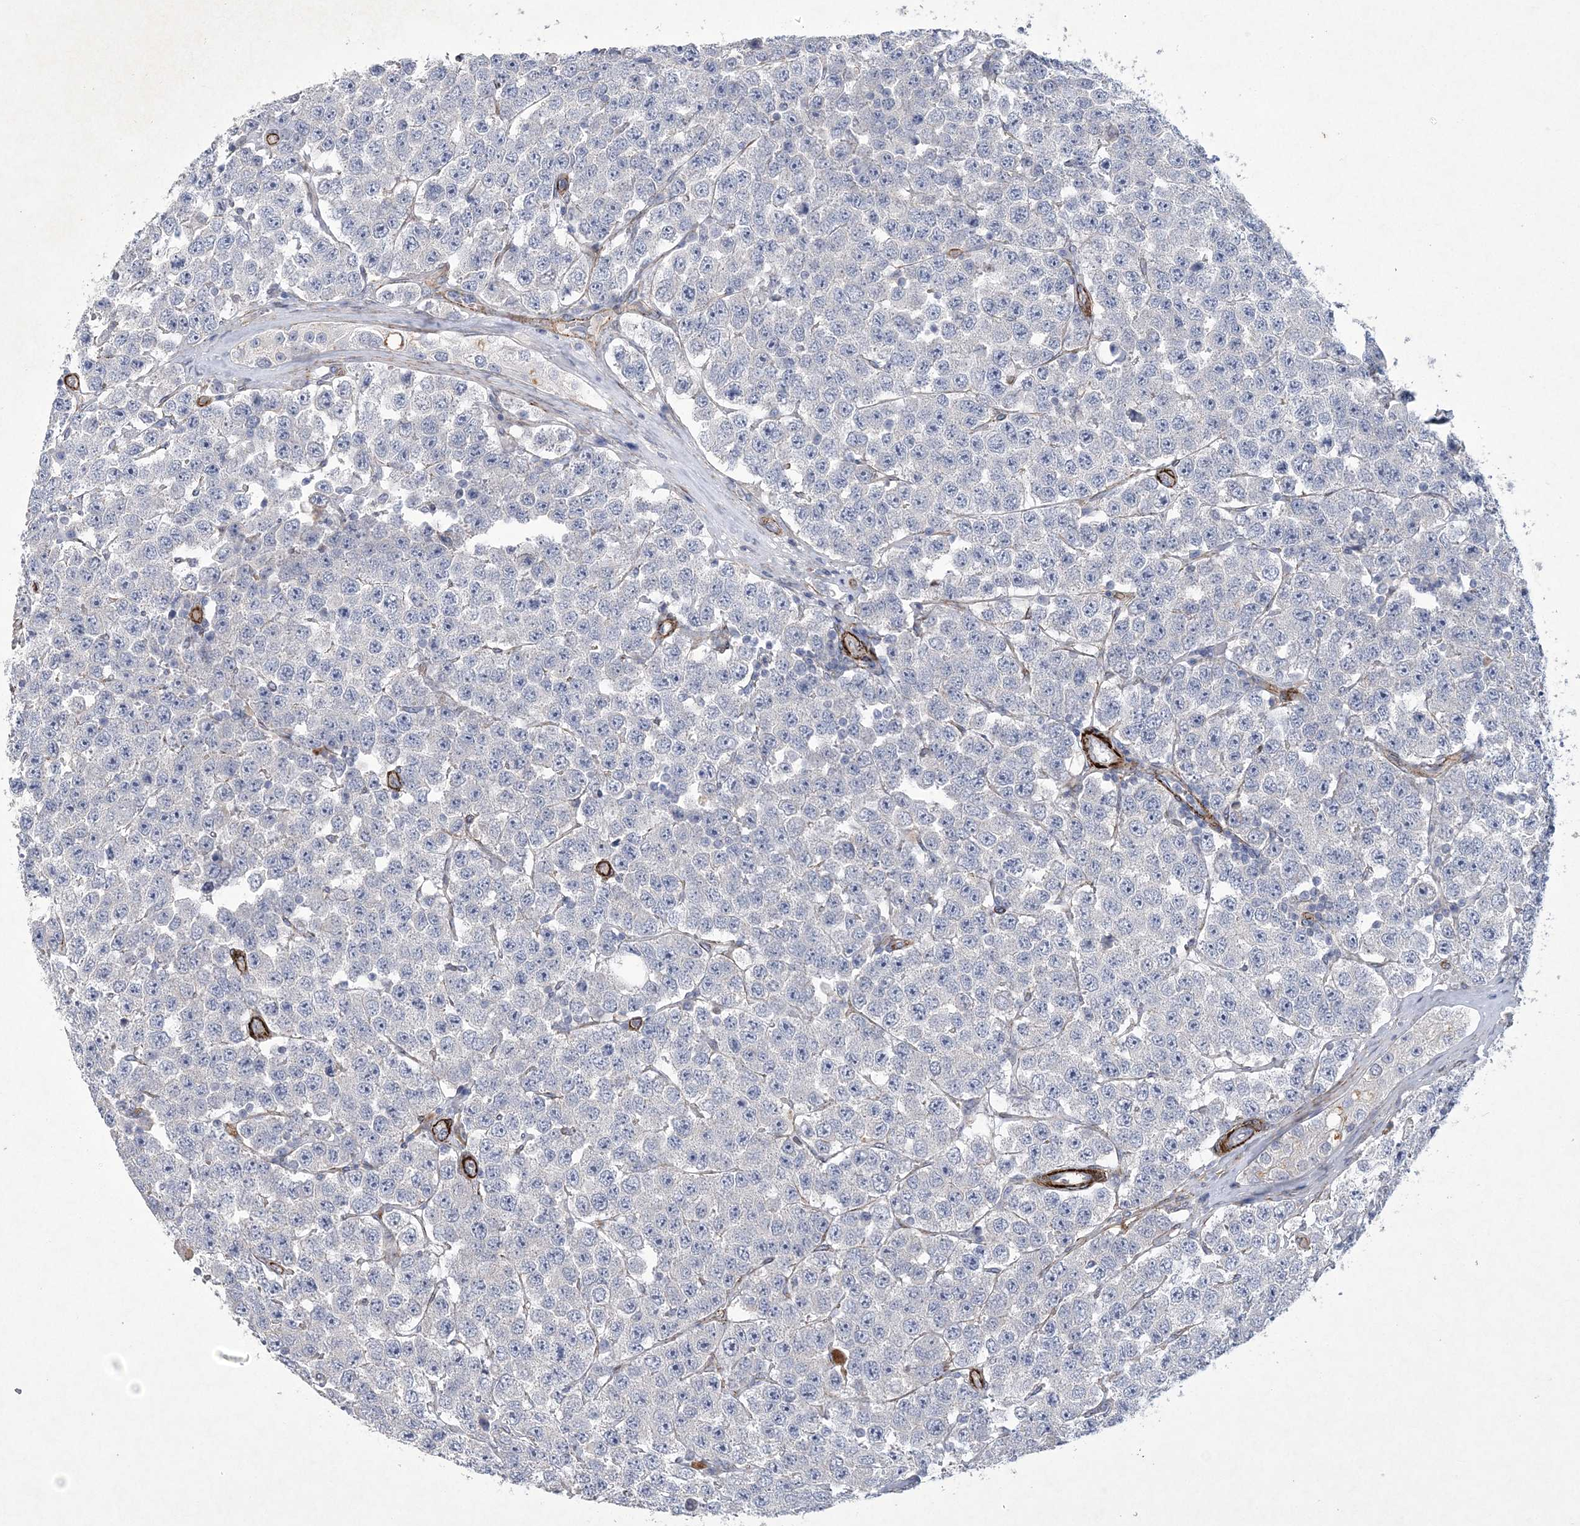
{"staining": {"intensity": "negative", "quantity": "none", "location": "none"}, "tissue": "testis cancer", "cell_type": "Tumor cells", "image_type": "cancer", "snomed": [{"axis": "morphology", "description": "Seminoma, NOS"}, {"axis": "topography", "description": "Testis"}], "caption": "A micrograph of human testis cancer is negative for staining in tumor cells. The staining is performed using DAB (3,3'-diaminobenzidine) brown chromogen with nuclei counter-stained in using hematoxylin.", "gene": "ARSJ", "patient": {"sex": "male", "age": 28}}